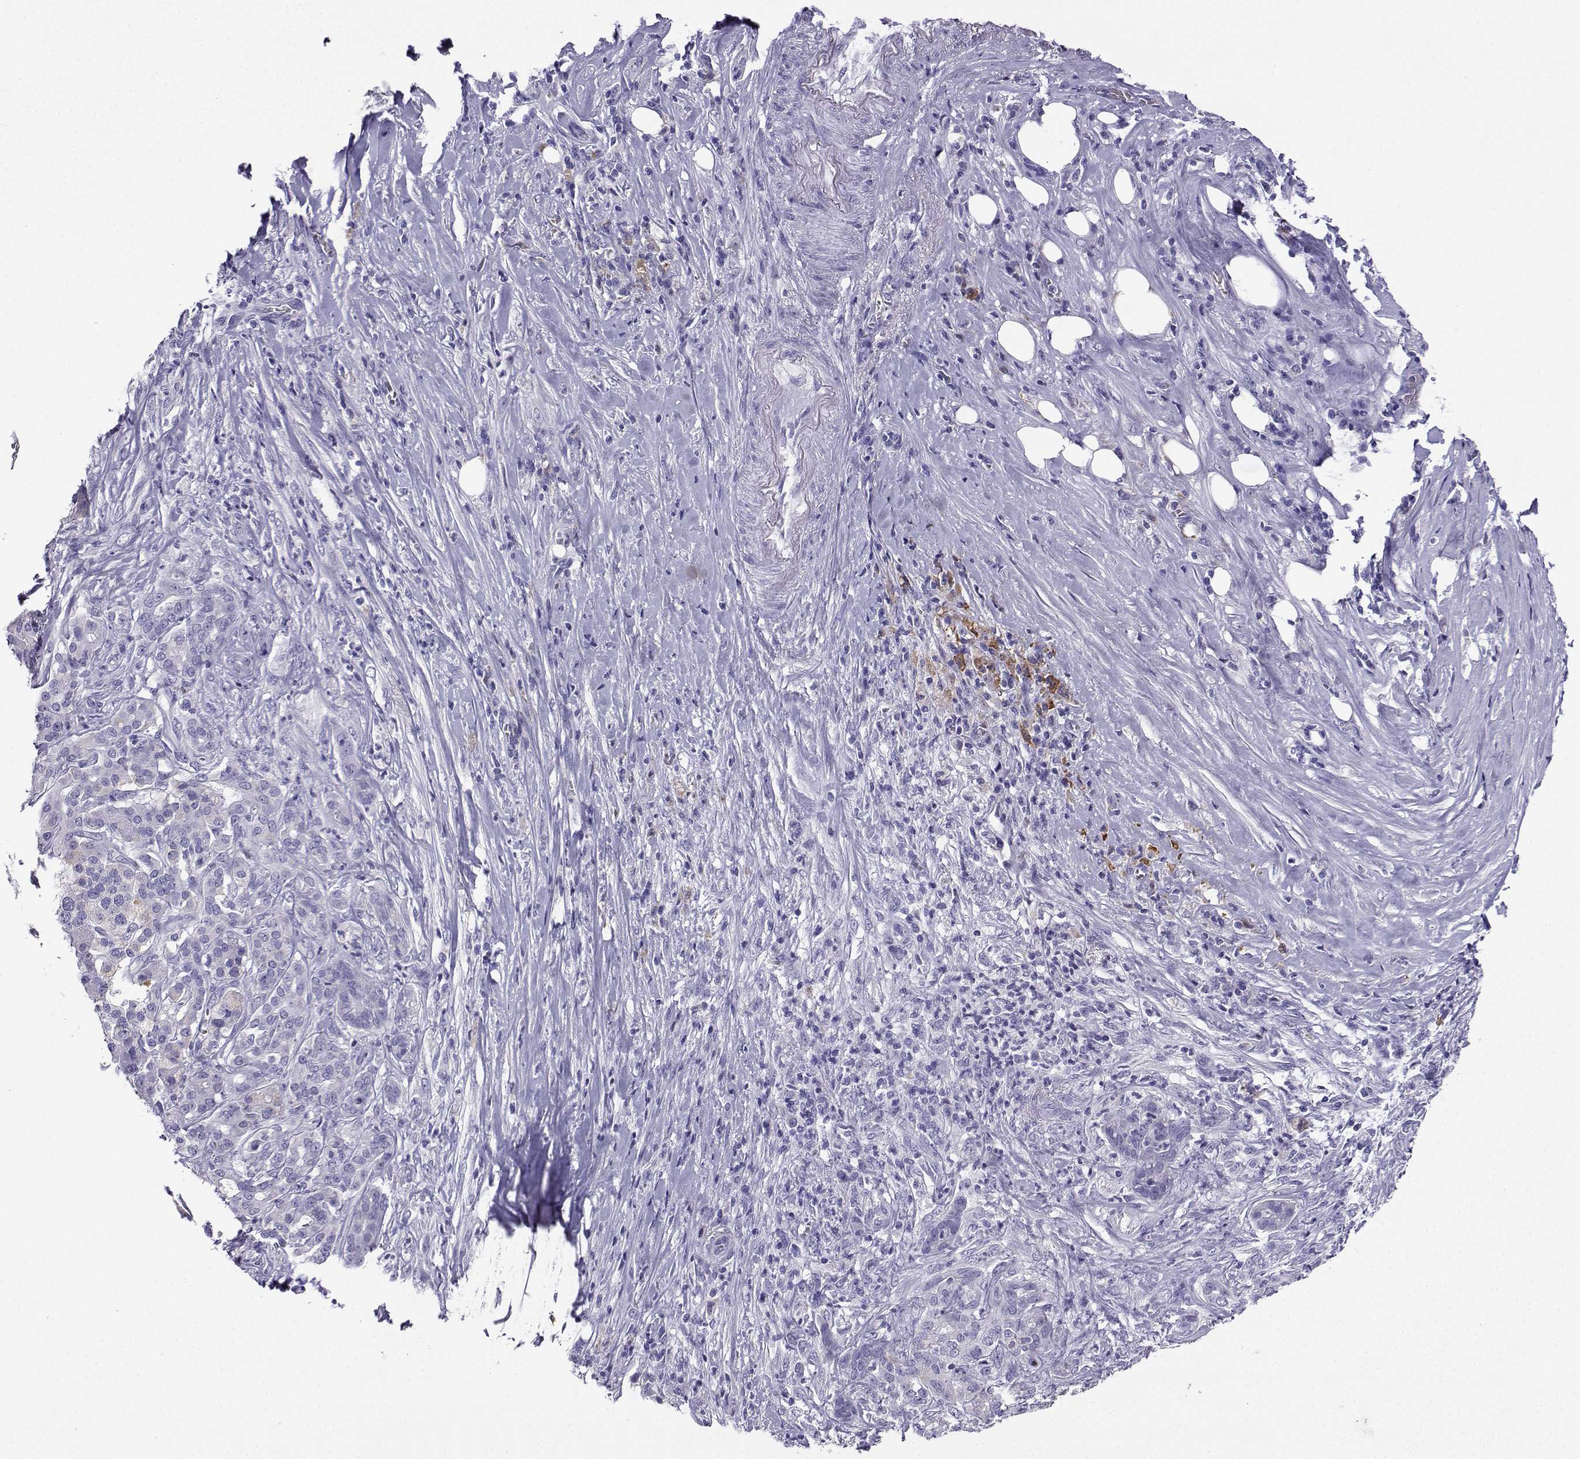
{"staining": {"intensity": "negative", "quantity": "none", "location": "none"}, "tissue": "pancreatic cancer", "cell_type": "Tumor cells", "image_type": "cancer", "snomed": [{"axis": "morphology", "description": "Adenocarcinoma, NOS"}, {"axis": "topography", "description": "Pancreas"}], "caption": "Tumor cells are negative for brown protein staining in pancreatic cancer (adenocarcinoma).", "gene": "LINGO1", "patient": {"sex": "male", "age": 57}}